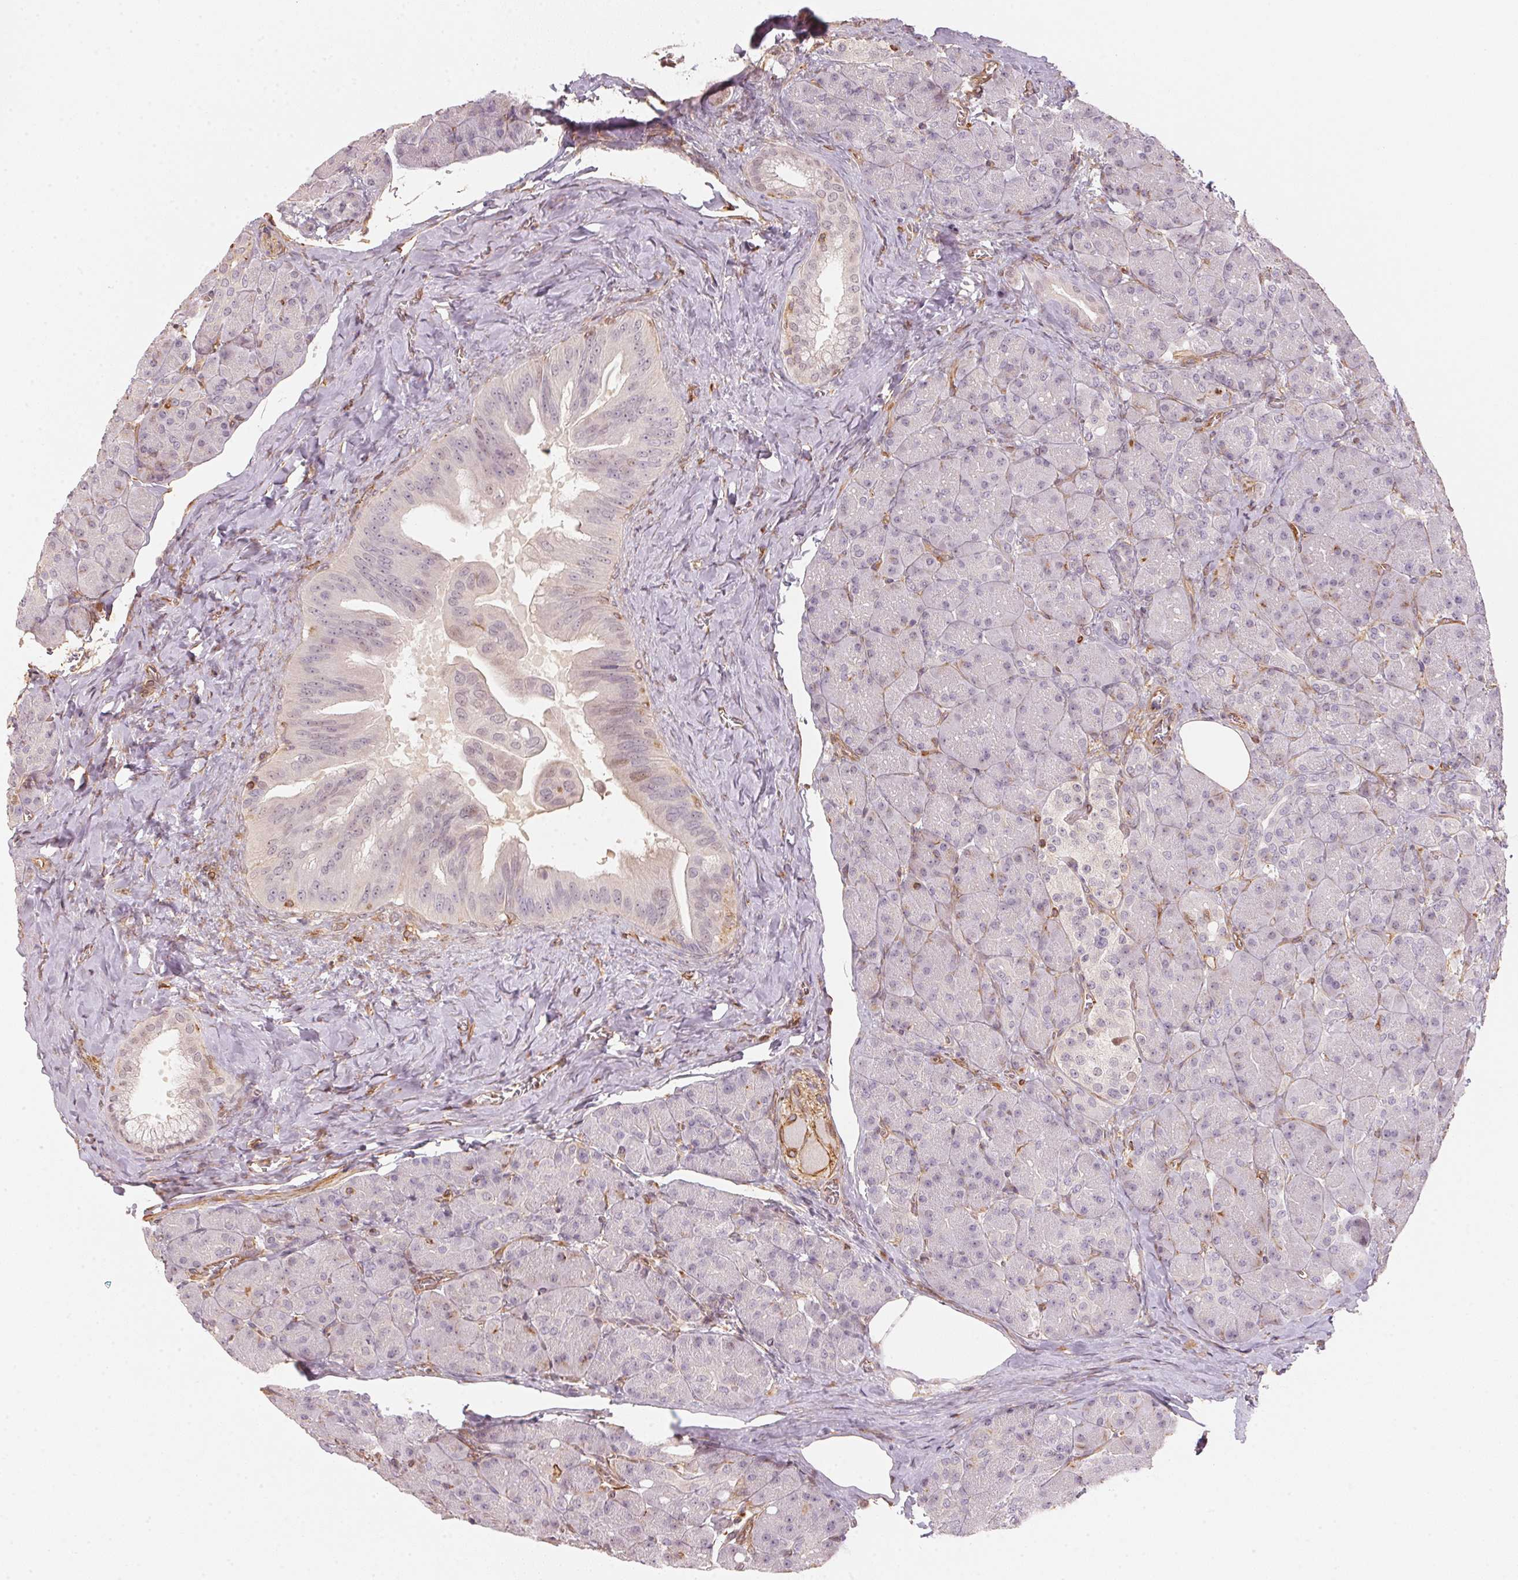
{"staining": {"intensity": "negative", "quantity": "none", "location": "none"}, "tissue": "pancreas", "cell_type": "Exocrine glandular cells", "image_type": "normal", "snomed": [{"axis": "morphology", "description": "Normal tissue, NOS"}, {"axis": "topography", "description": "Pancreas"}], "caption": "This is a image of IHC staining of normal pancreas, which shows no expression in exocrine glandular cells.", "gene": "FOXR2", "patient": {"sex": "male", "age": 55}}